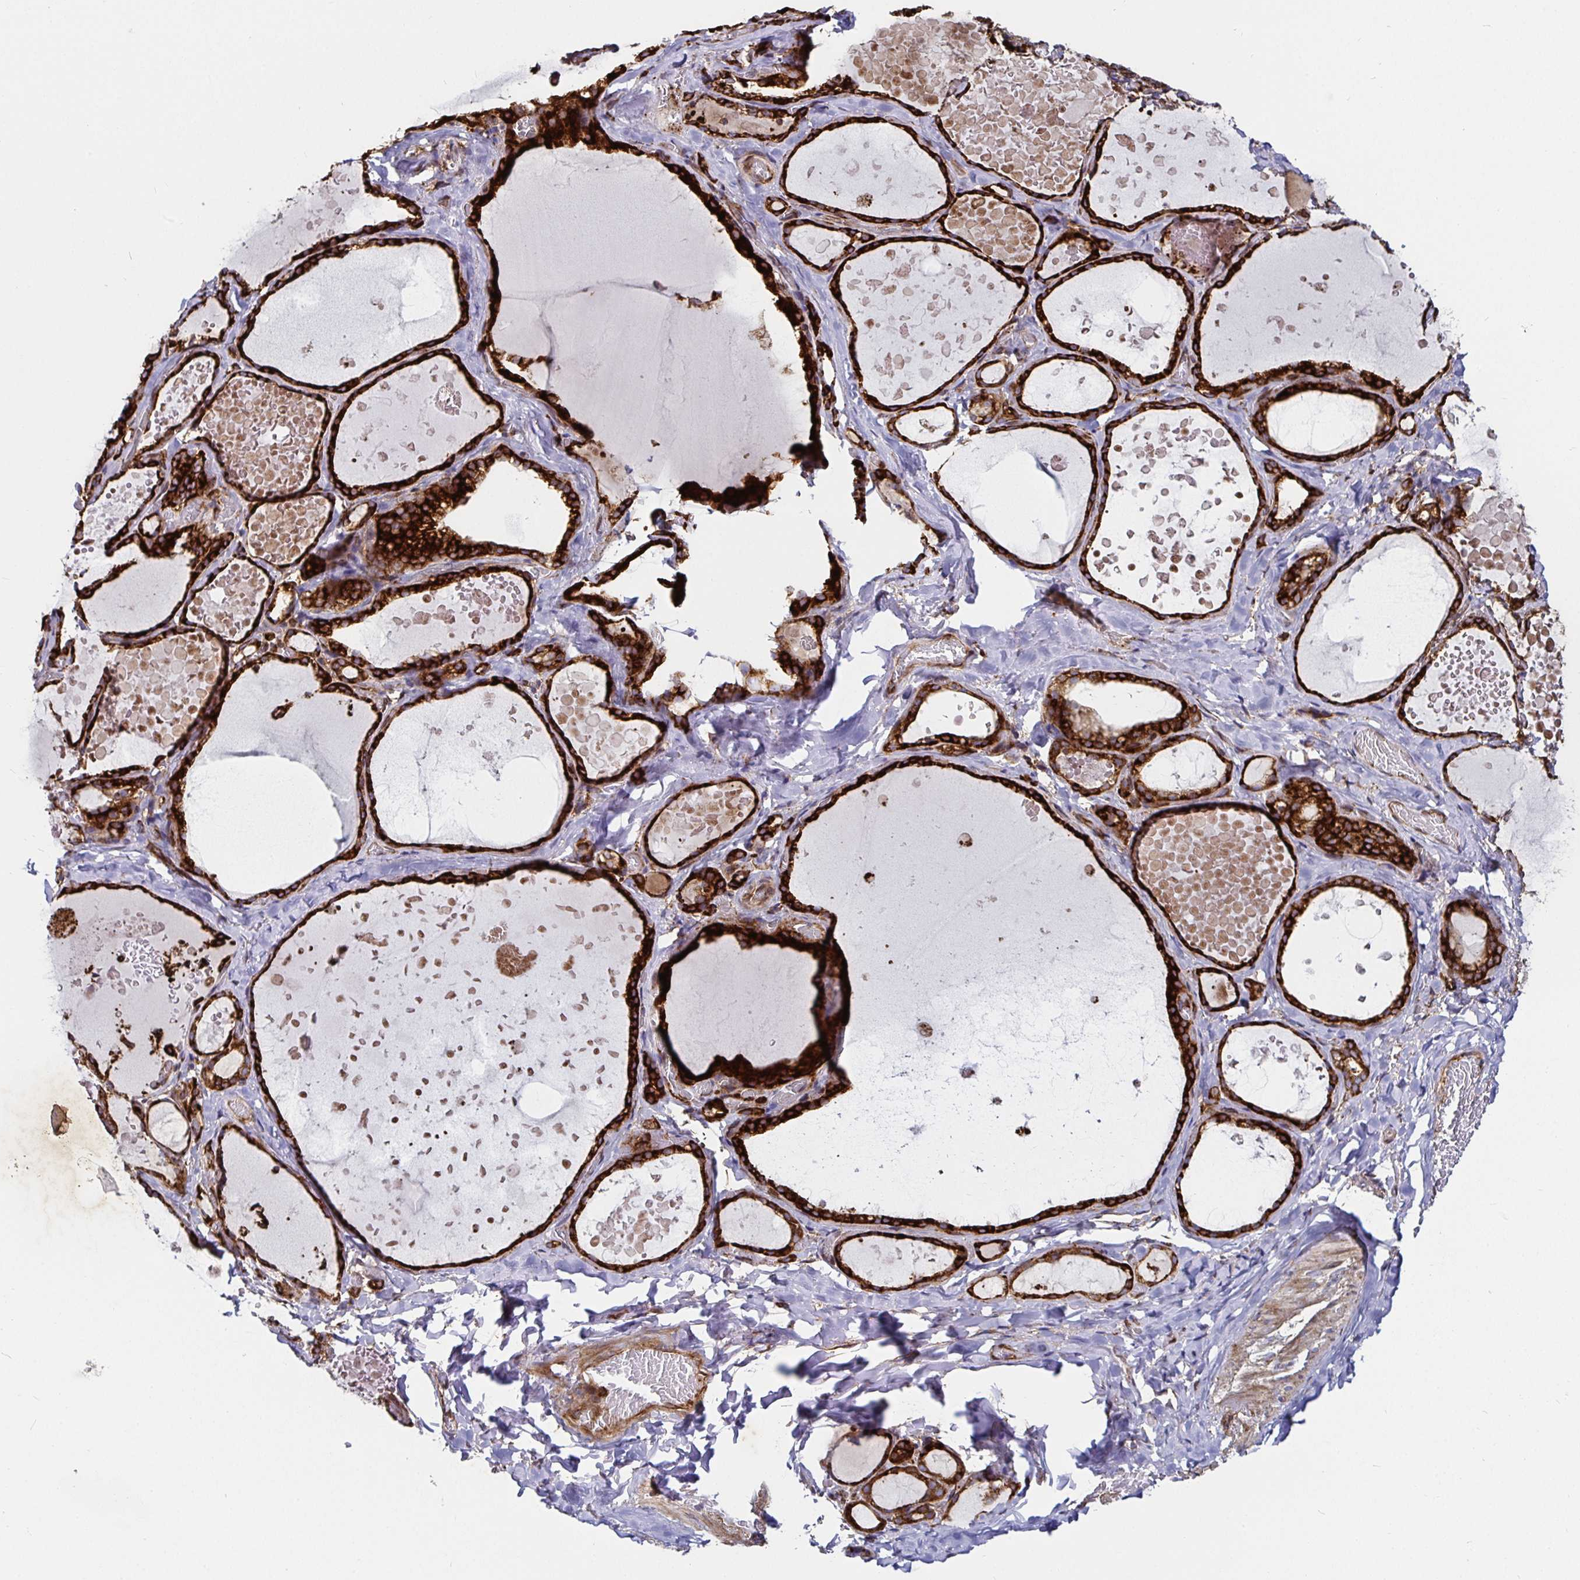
{"staining": {"intensity": "strong", "quantity": ">75%", "location": "cytoplasmic/membranous"}, "tissue": "thyroid gland", "cell_type": "Glandular cells", "image_type": "normal", "snomed": [{"axis": "morphology", "description": "Normal tissue, NOS"}, {"axis": "topography", "description": "Thyroid gland"}], "caption": "Immunohistochemistry (IHC) of normal human thyroid gland exhibits high levels of strong cytoplasmic/membranous expression in approximately >75% of glandular cells.", "gene": "SMYD3", "patient": {"sex": "female", "age": 56}}